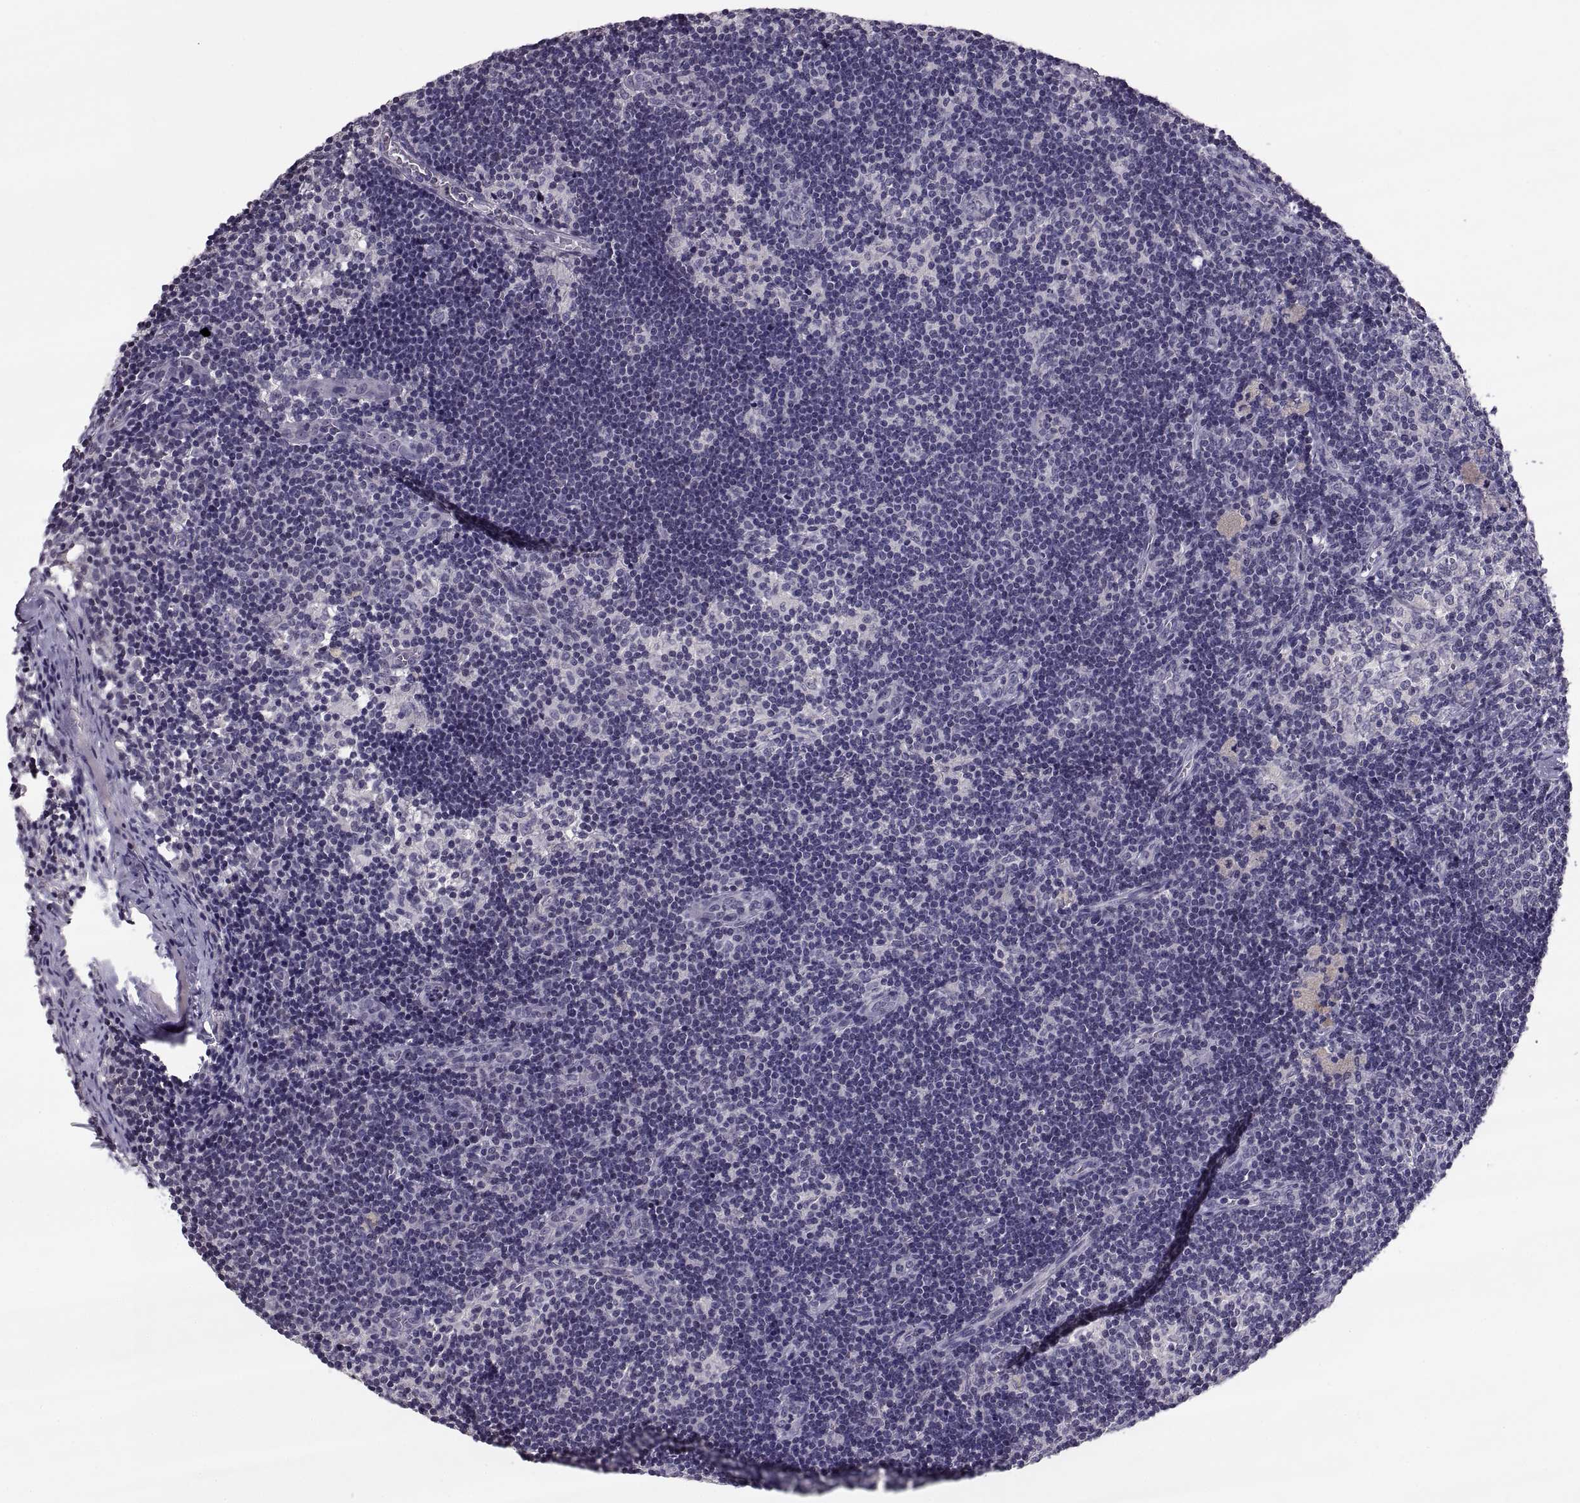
{"staining": {"intensity": "negative", "quantity": "none", "location": "none"}, "tissue": "lymph node", "cell_type": "Germinal center cells", "image_type": "normal", "snomed": [{"axis": "morphology", "description": "Normal tissue, NOS"}, {"axis": "topography", "description": "Lymph node"}], "caption": "A high-resolution micrograph shows IHC staining of unremarkable lymph node, which exhibits no significant expression in germinal center cells. Nuclei are stained in blue.", "gene": "PAX2", "patient": {"sex": "female", "age": 52}}